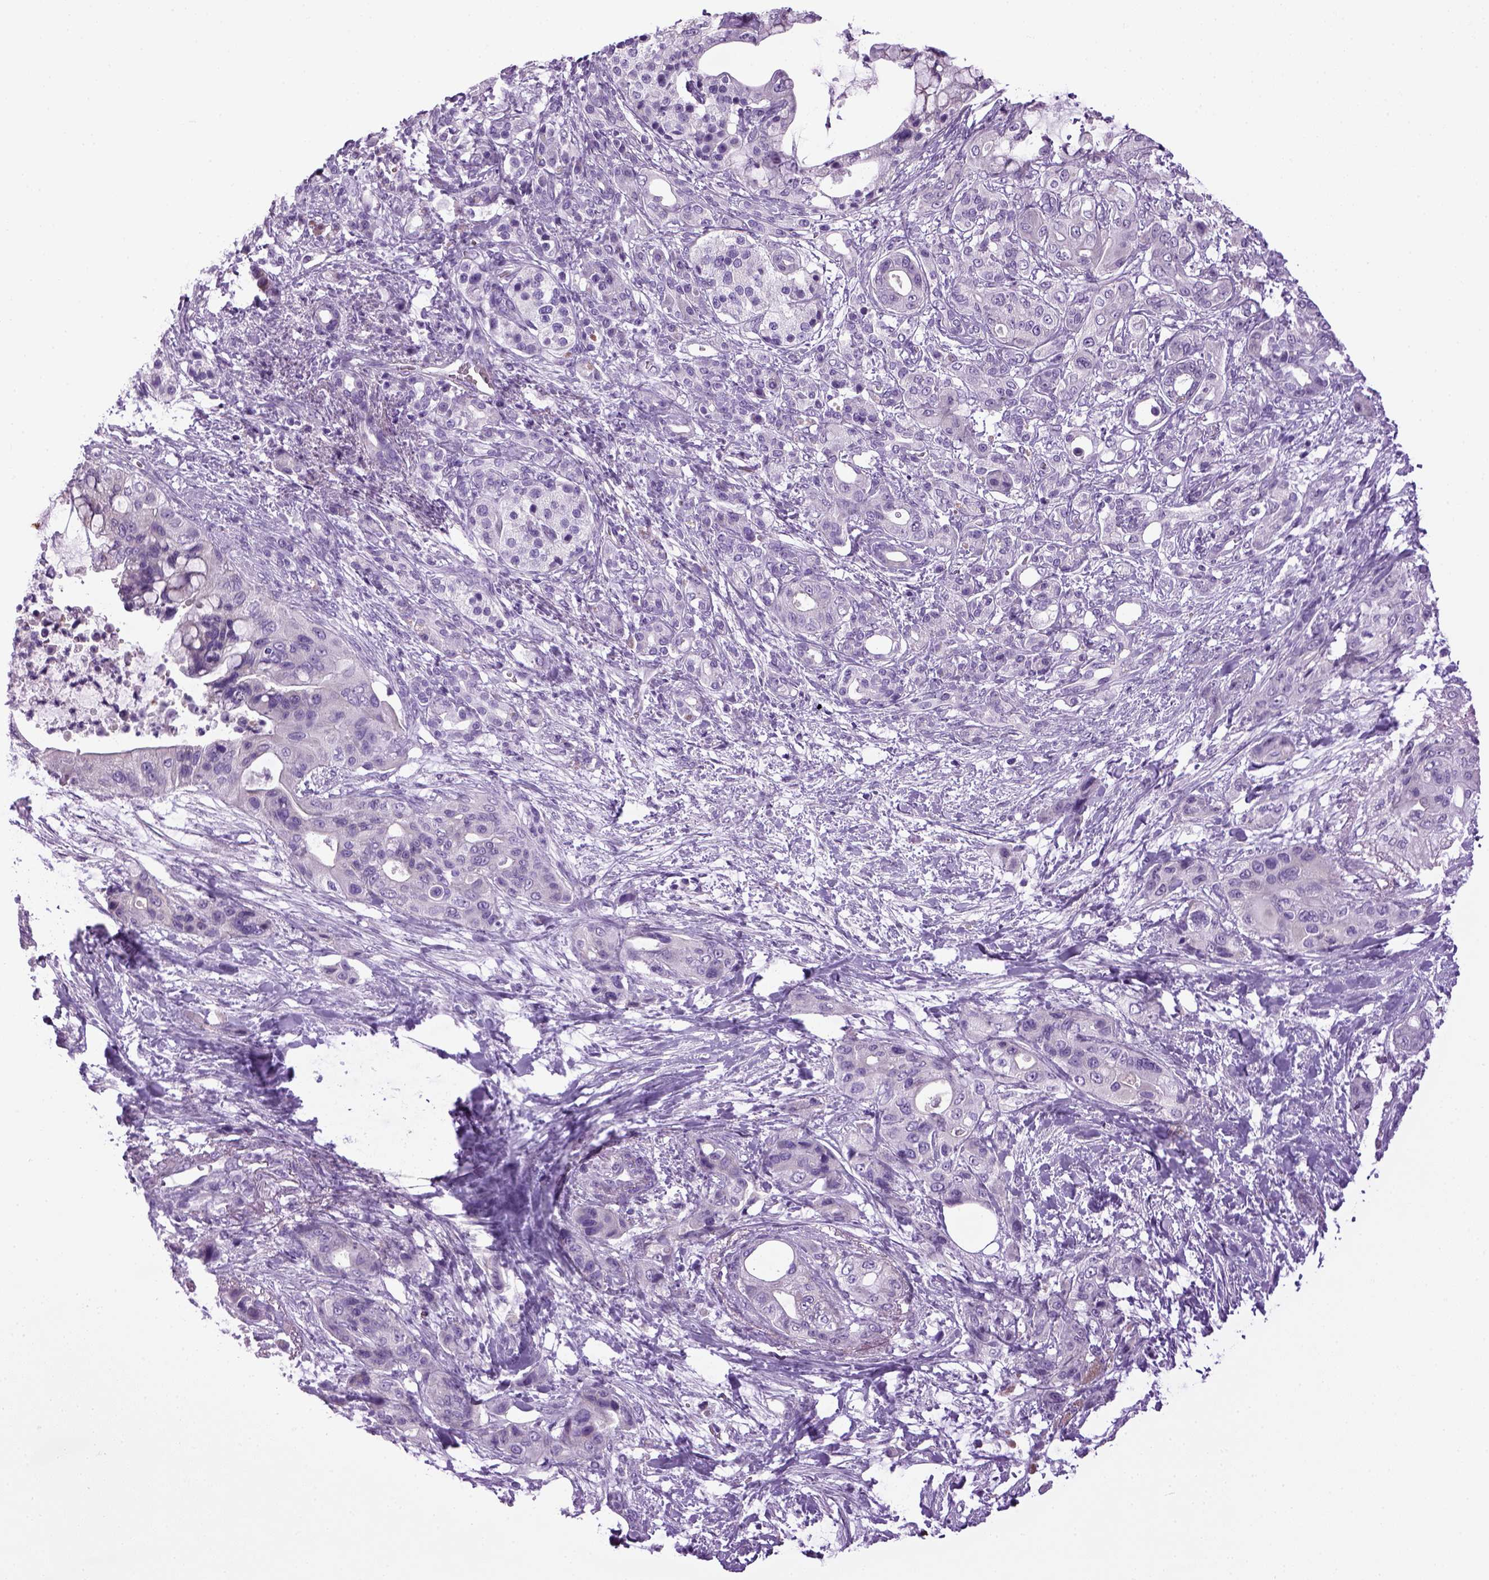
{"staining": {"intensity": "negative", "quantity": "none", "location": "none"}, "tissue": "pancreatic cancer", "cell_type": "Tumor cells", "image_type": "cancer", "snomed": [{"axis": "morphology", "description": "Adenocarcinoma, NOS"}, {"axis": "topography", "description": "Pancreas"}], "caption": "Tumor cells are negative for brown protein staining in pancreatic cancer (adenocarcinoma).", "gene": "HMCN2", "patient": {"sex": "male", "age": 71}}